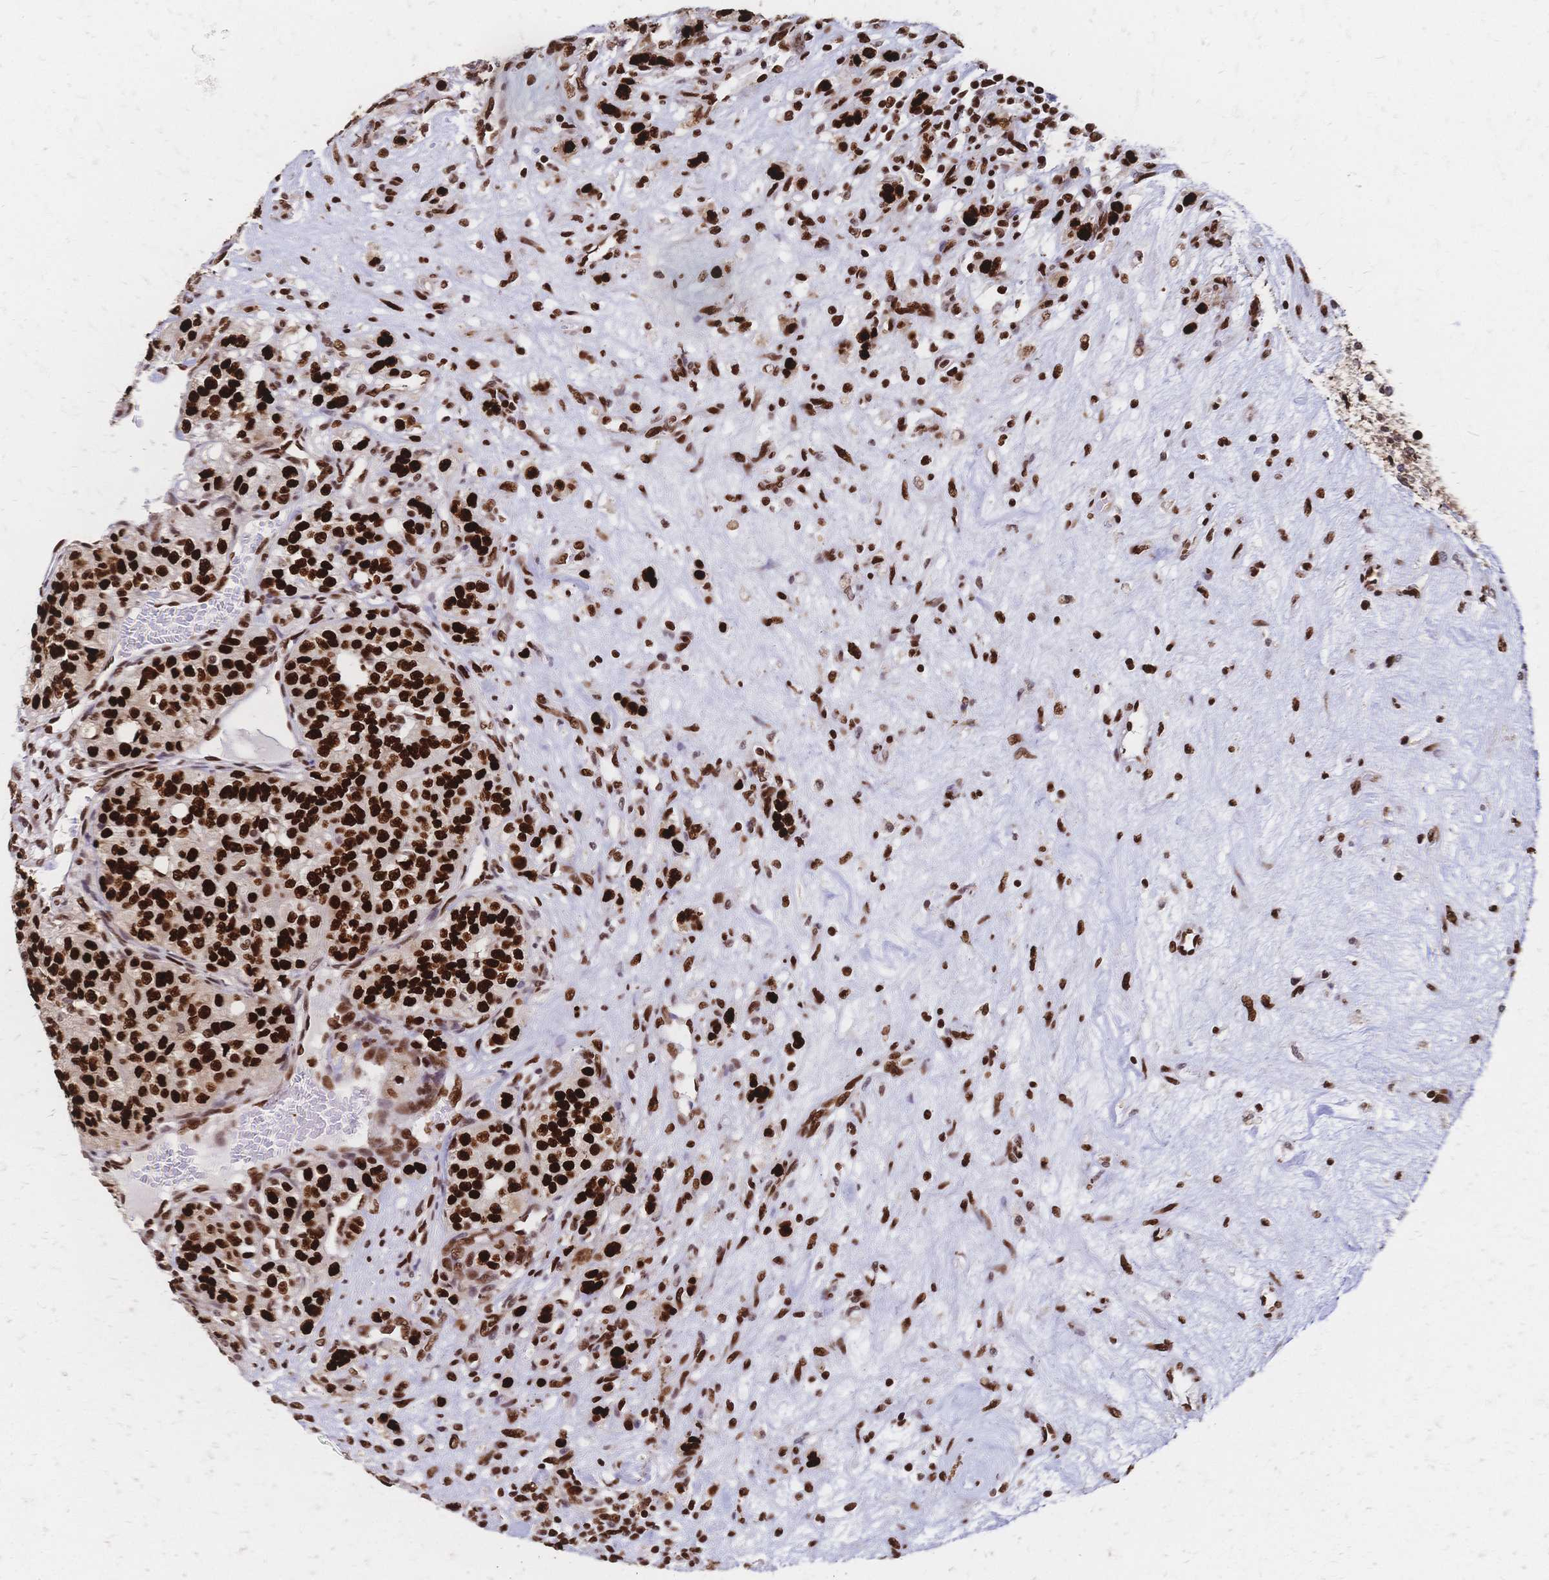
{"staining": {"intensity": "strong", "quantity": ">75%", "location": "nuclear"}, "tissue": "renal cancer", "cell_type": "Tumor cells", "image_type": "cancer", "snomed": [{"axis": "morphology", "description": "Adenocarcinoma, NOS"}, {"axis": "topography", "description": "Kidney"}], "caption": "DAB immunohistochemical staining of renal cancer (adenocarcinoma) exhibits strong nuclear protein expression in approximately >75% of tumor cells.", "gene": "HDGF", "patient": {"sex": "female", "age": 63}}